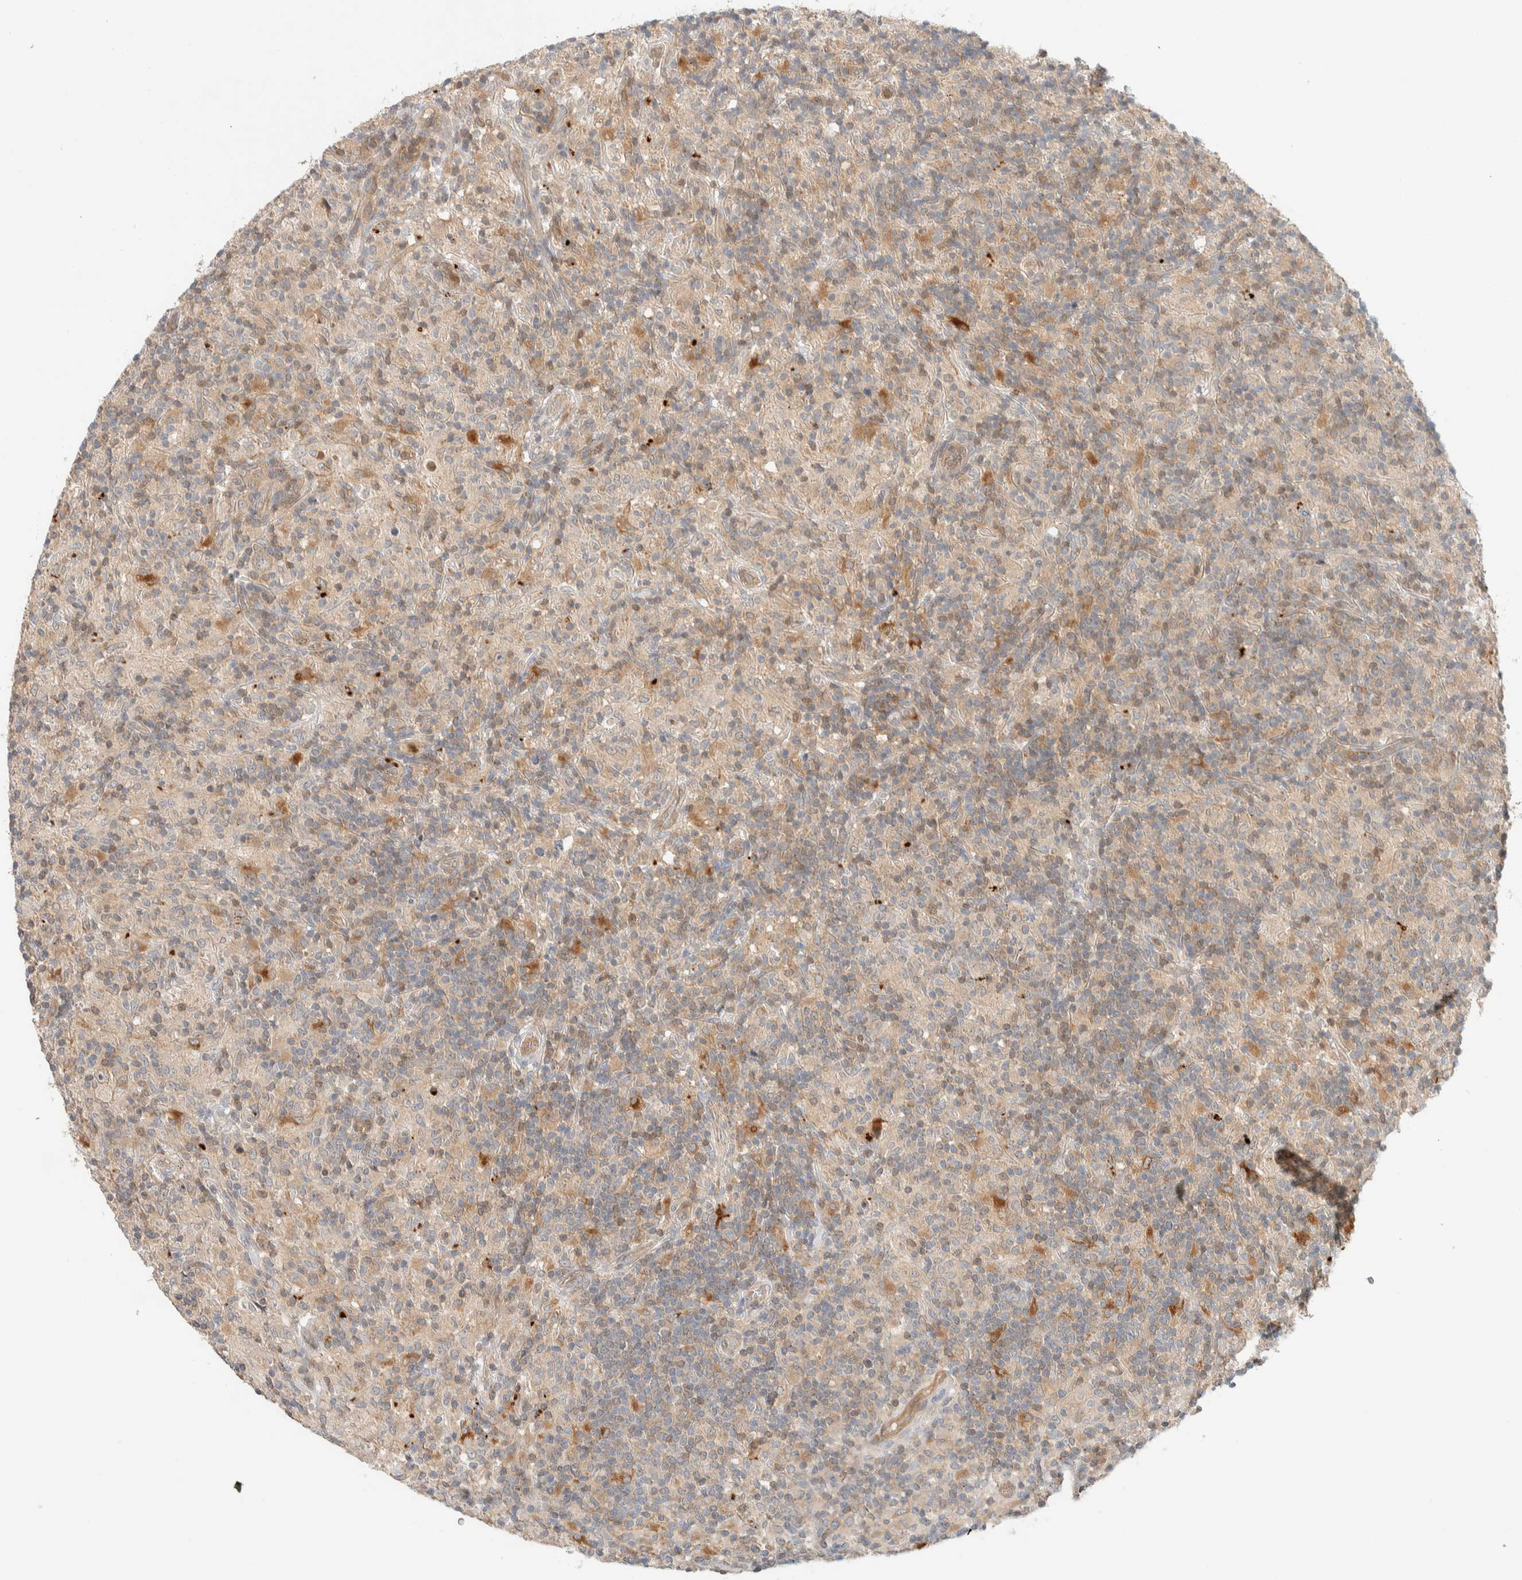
{"staining": {"intensity": "weak", "quantity": "25%-75%", "location": "cytoplasmic/membranous"}, "tissue": "lymphoma", "cell_type": "Tumor cells", "image_type": "cancer", "snomed": [{"axis": "morphology", "description": "Hodgkin's disease, NOS"}, {"axis": "topography", "description": "Lymph node"}], "caption": "Immunohistochemical staining of human Hodgkin's disease demonstrates low levels of weak cytoplasmic/membranous protein positivity in approximately 25%-75% of tumor cells. Using DAB (3,3'-diaminobenzidine) (brown) and hematoxylin (blue) stains, captured at high magnification using brightfield microscopy.", "gene": "GCLM", "patient": {"sex": "male", "age": 70}}